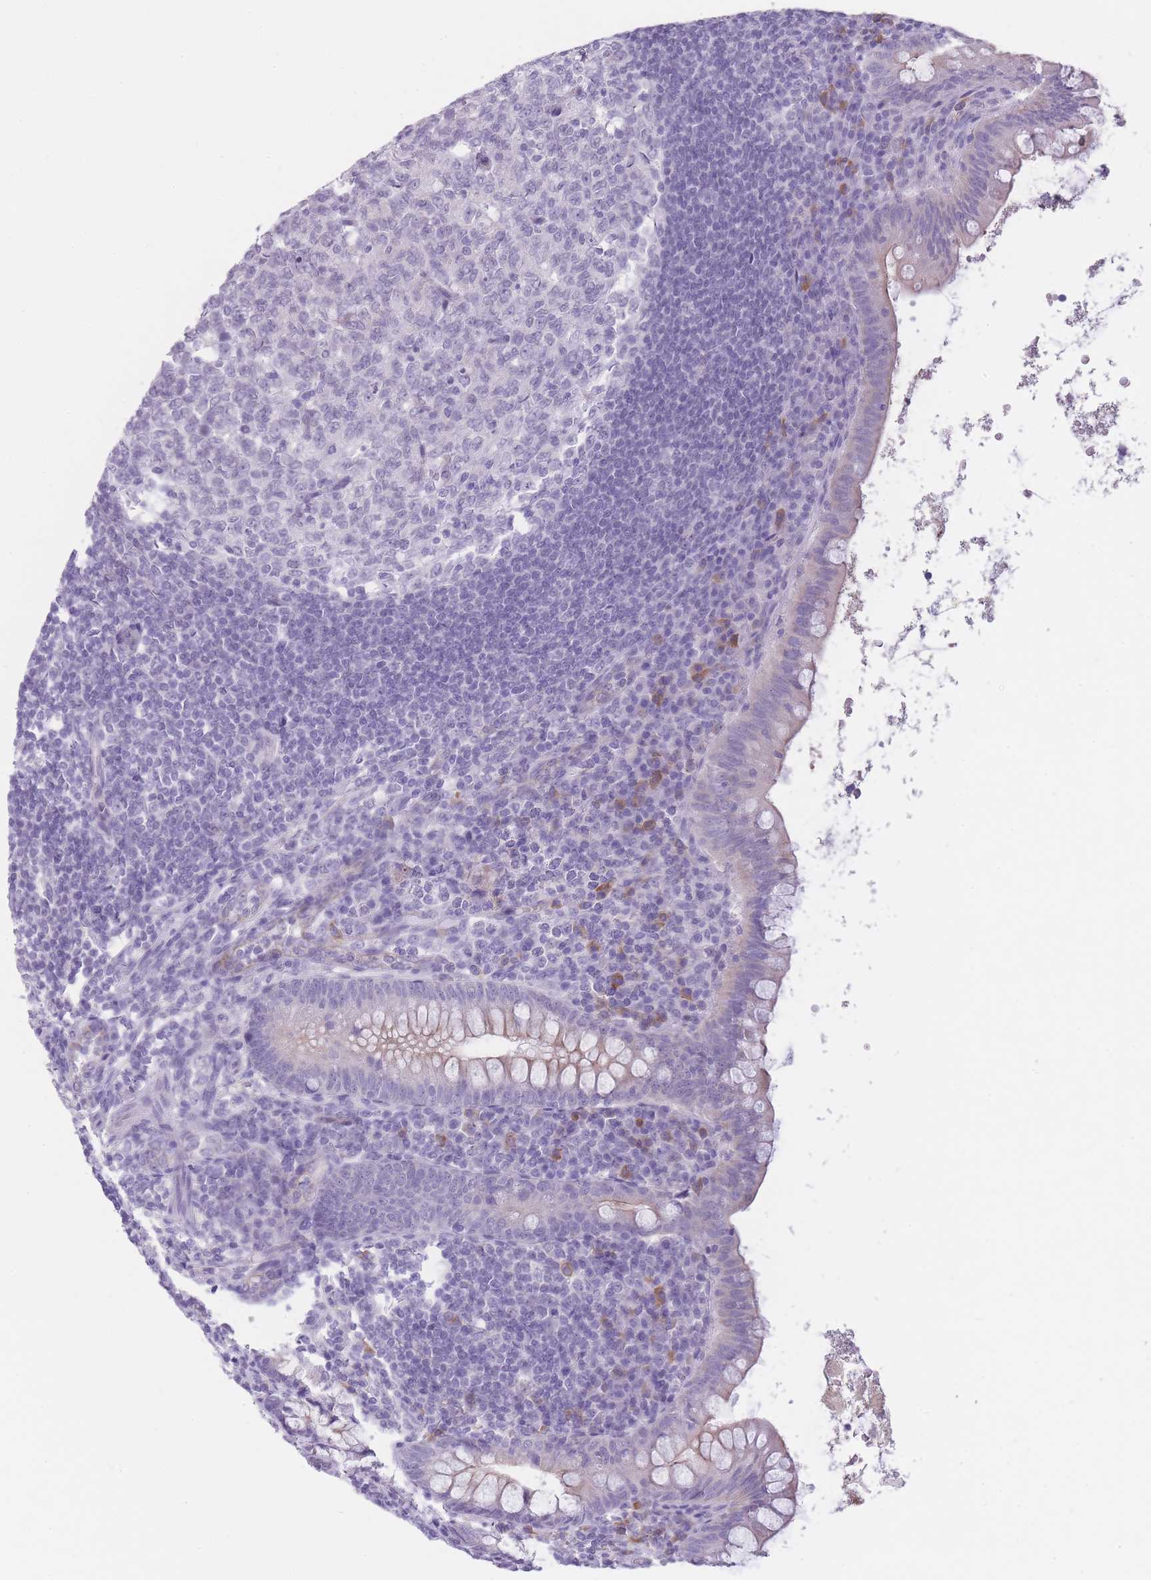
{"staining": {"intensity": "weak", "quantity": "25%-75%", "location": "cytoplasmic/membranous"}, "tissue": "appendix", "cell_type": "Glandular cells", "image_type": "normal", "snomed": [{"axis": "morphology", "description": "Normal tissue, NOS"}, {"axis": "topography", "description": "Appendix"}], "caption": "This photomicrograph exhibits immunohistochemistry (IHC) staining of benign human appendix, with low weak cytoplasmic/membranous expression in about 25%-75% of glandular cells.", "gene": "DCANP1", "patient": {"sex": "female", "age": 33}}